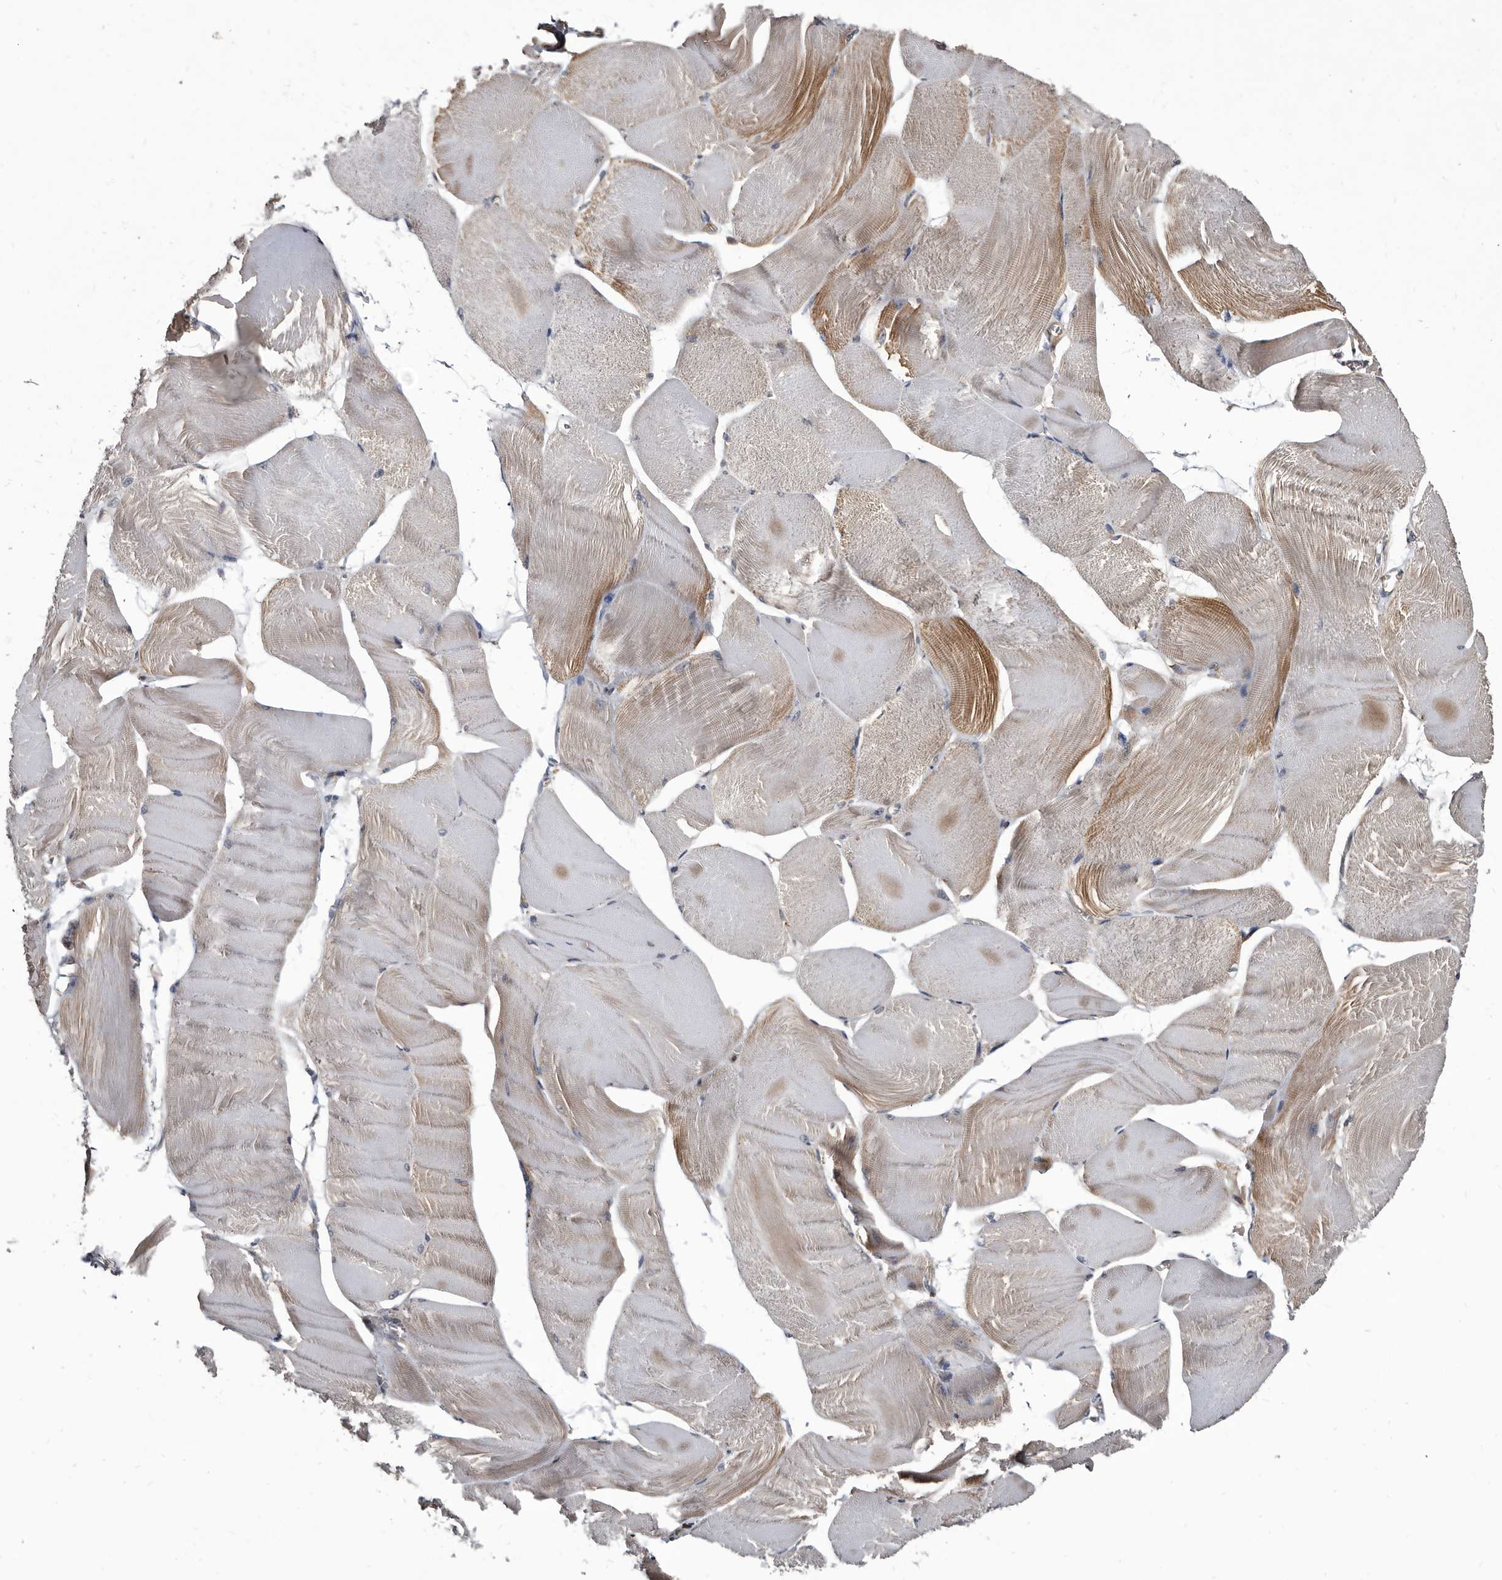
{"staining": {"intensity": "moderate", "quantity": "25%-75%", "location": "cytoplasmic/membranous"}, "tissue": "skeletal muscle", "cell_type": "Myocytes", "image_type": "normal", "snomed": [{"axis": "morphology", "description": "Normal tissue, NOS"}, {"axis": "morphology", "description": "Basal cell carcinoma"}, {"axis": "topography", "description": "Skeletal muscle"}], "caption": "Human skeletal muscle stained for a protein (brown) displays moderate cytoplasmic/membranous positive positivity in about 25%-75% of myocytes.", "gene": "CTSA", "patient": {"sex": "female", "age": 64}}